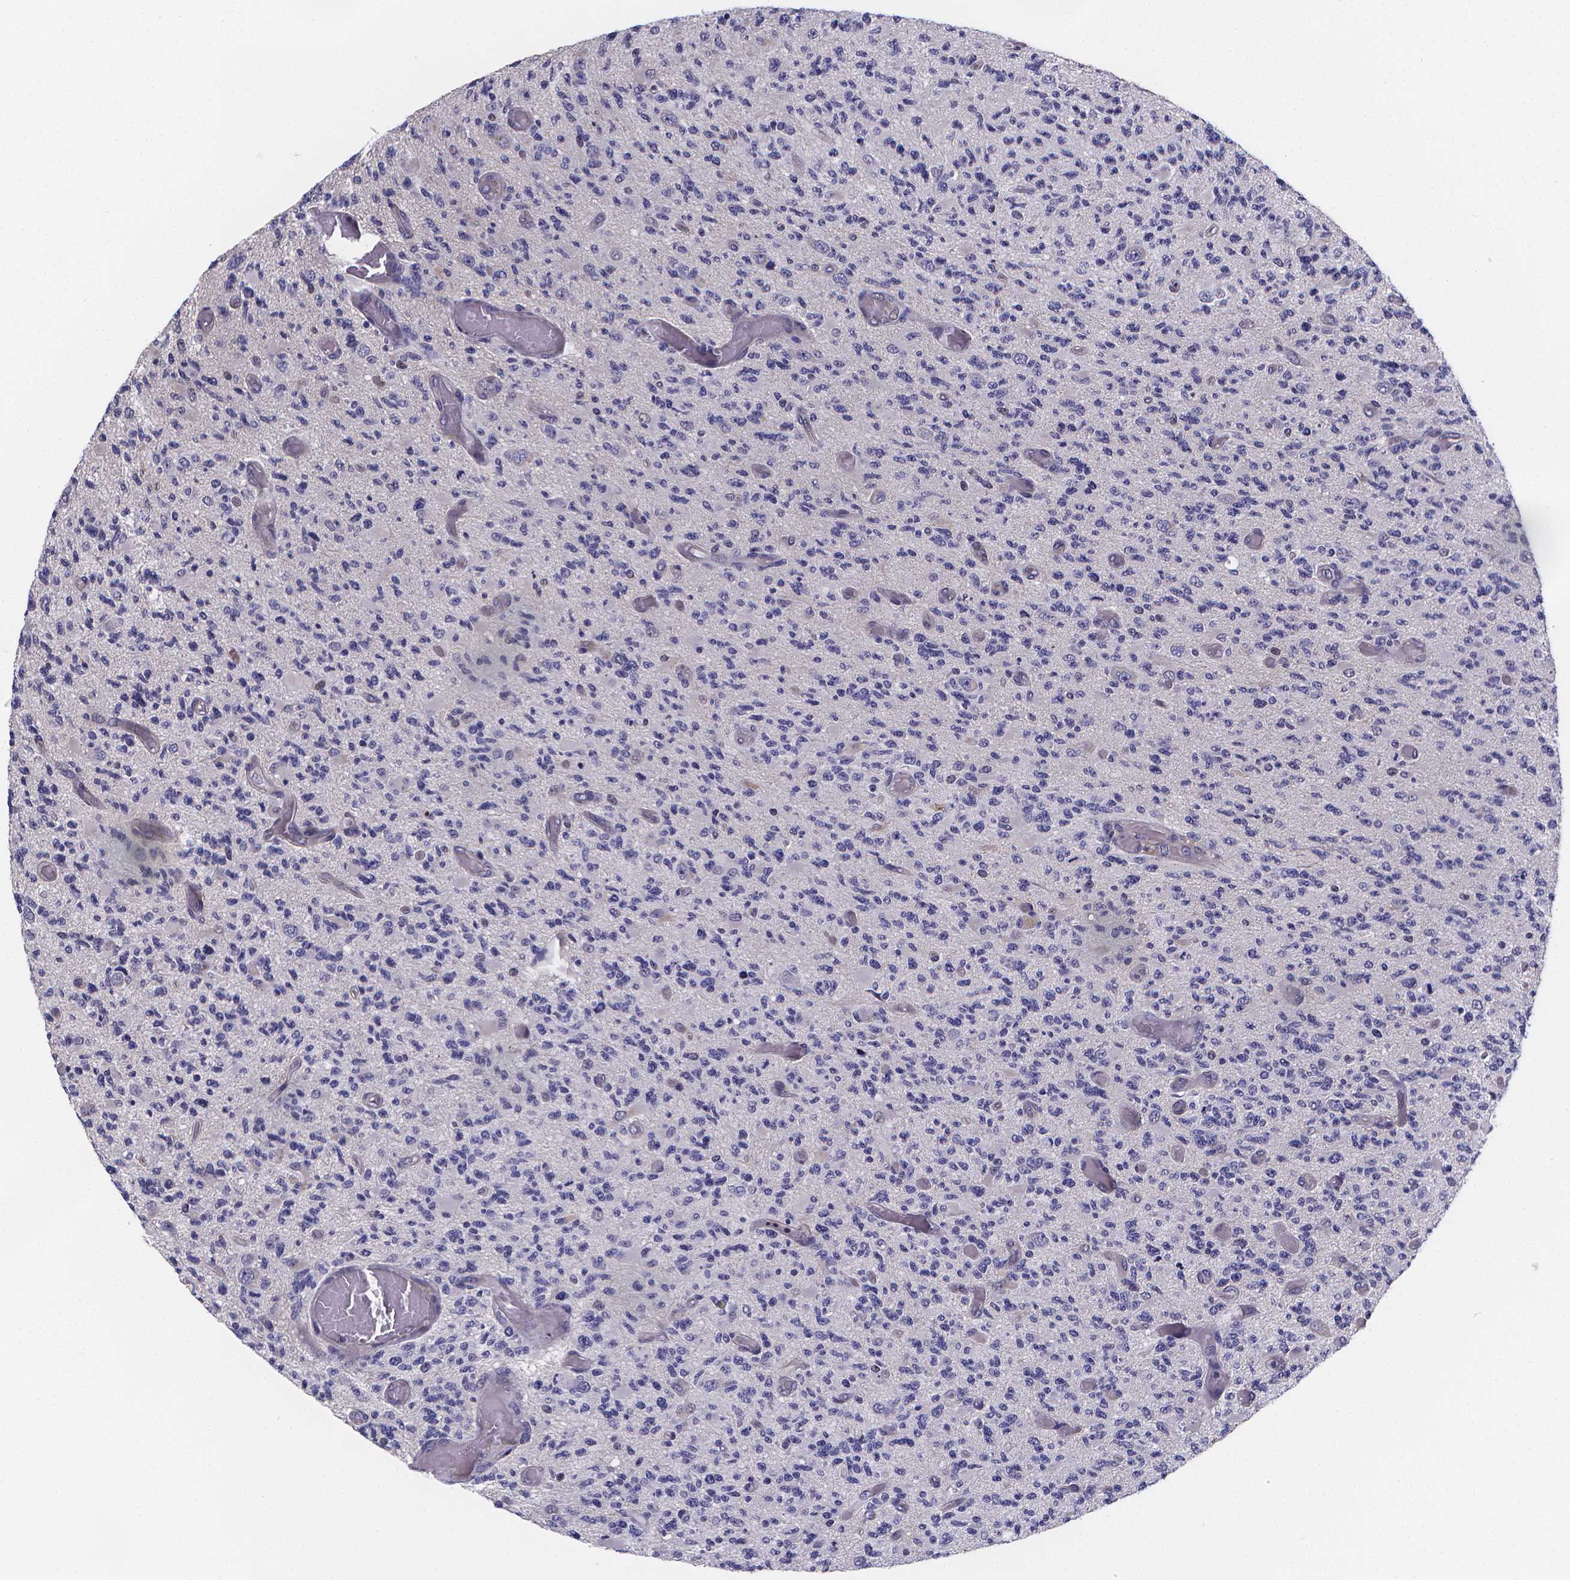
{"staining": {"intensity": "negative", "quantity": "none", "location": "none"}, "tissue": "glioma", "cell_type": "Tumor cells", "image_type": "cancer", "snomed": [{"axis": "morphology", "description": "Glioma, malignant, High grade"}, {"axis": "topography", "description": "Brain"}], "caption": "IHC of glioma shows no positivity in tumor cells.", "gene": "PAH", "patient": {"sex": "female", "age": 63}}